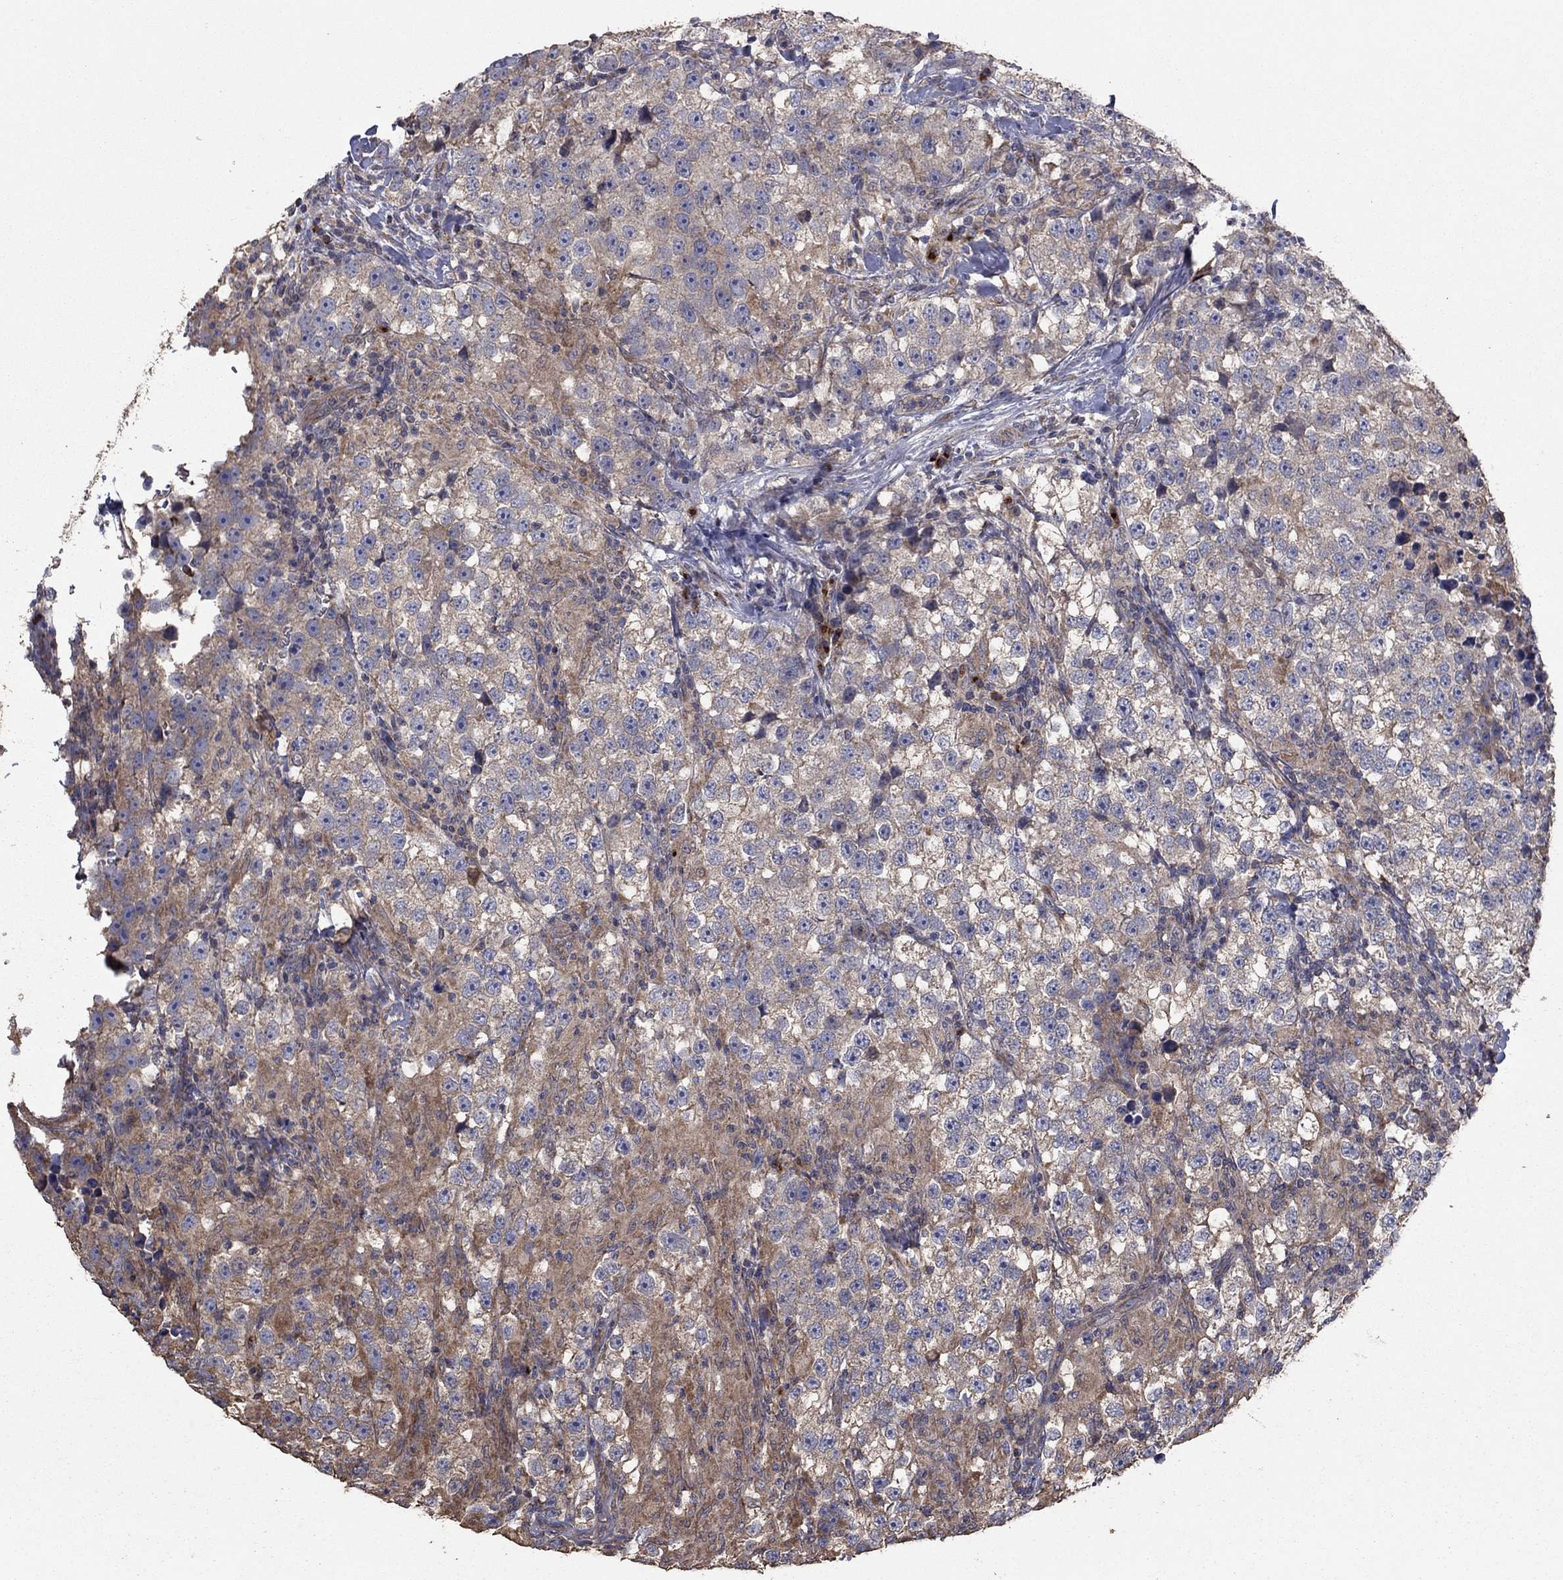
{"staining": {"intensity": "weak", "quantity": "25%-75%", "location": "cytoplasmic/membranous"}, "tissue": "testis cancer", "cell_type": "Tumor cells", "image_type": "cancer", "snomed": [{"axis": "morphology", "description": "Seminoma, NOS"}, {"axis": "topography", "description": "Testis"}], "caption": "Immunohistochemistry (IHC) (DAB (3,3'-diaminobenzidine)) staining of human seminoma (testis) displays weak cytoplasmic/membranous protein staining in approximately 25%-75% of tumor cells.", "gene": "FLT4", "patient": {"sex": "male", "age": 46}}